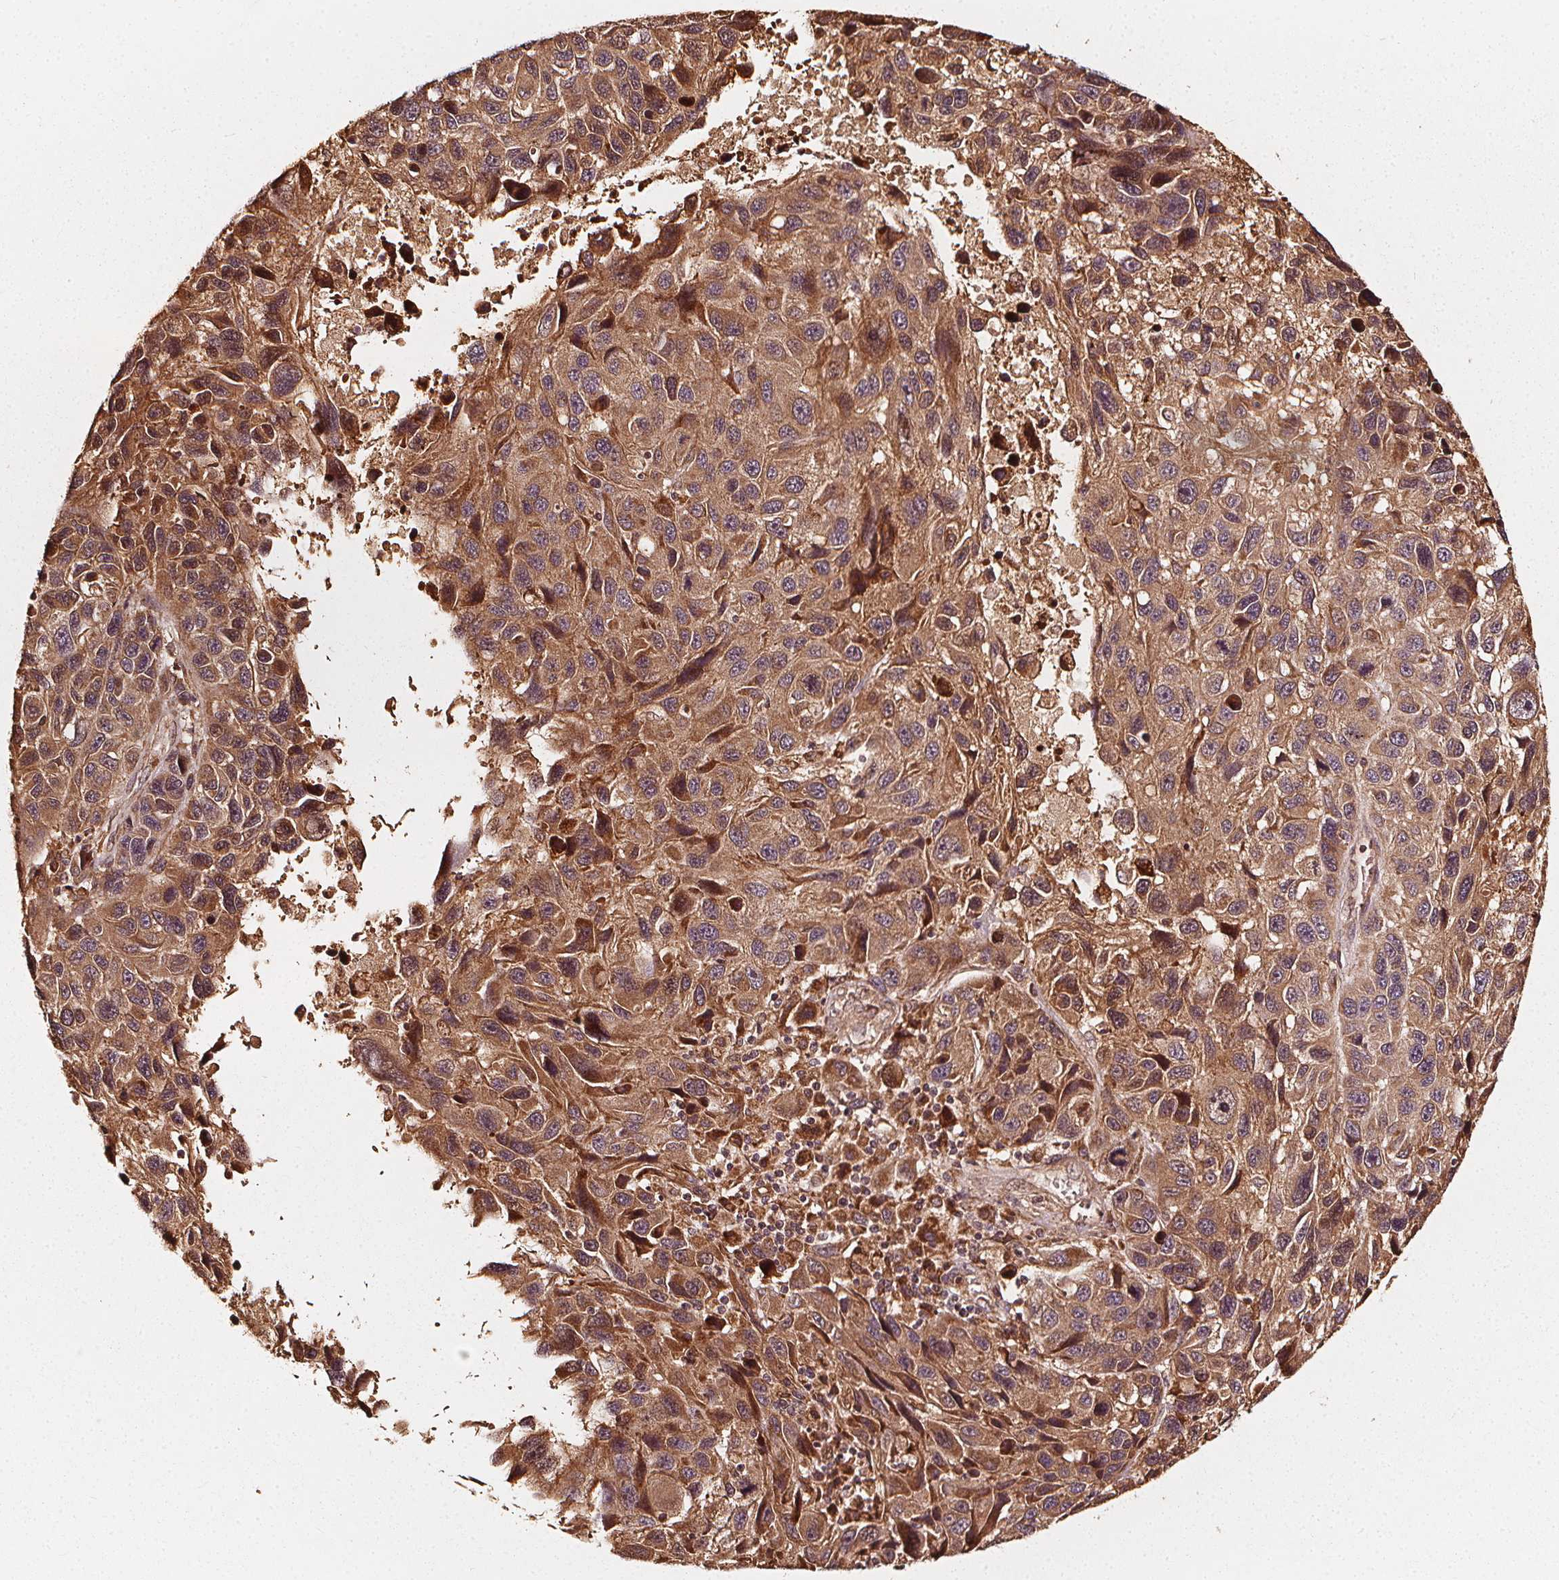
{"staining": {"intensity": "moderate", "quantity": ">75%", "location": "cytoplasmic/membranous"}, "tissue": "melanoma", "cell_type": "Tumor cells", "image_type": "cancer", "snomed": [{"axis": "morphology", "description": "Malignant melanoma, NOS"}, {"axis": "topography", "description": "Skin"}], "caption": "Malignant melanoma tissue exhibits moderate cytoplasmic/membranous positivity in about >75% of tumor cells, visualized by immunohistochemistry.", "gene": "NPC1", "patient": {"sex": "male", "age": 53}}